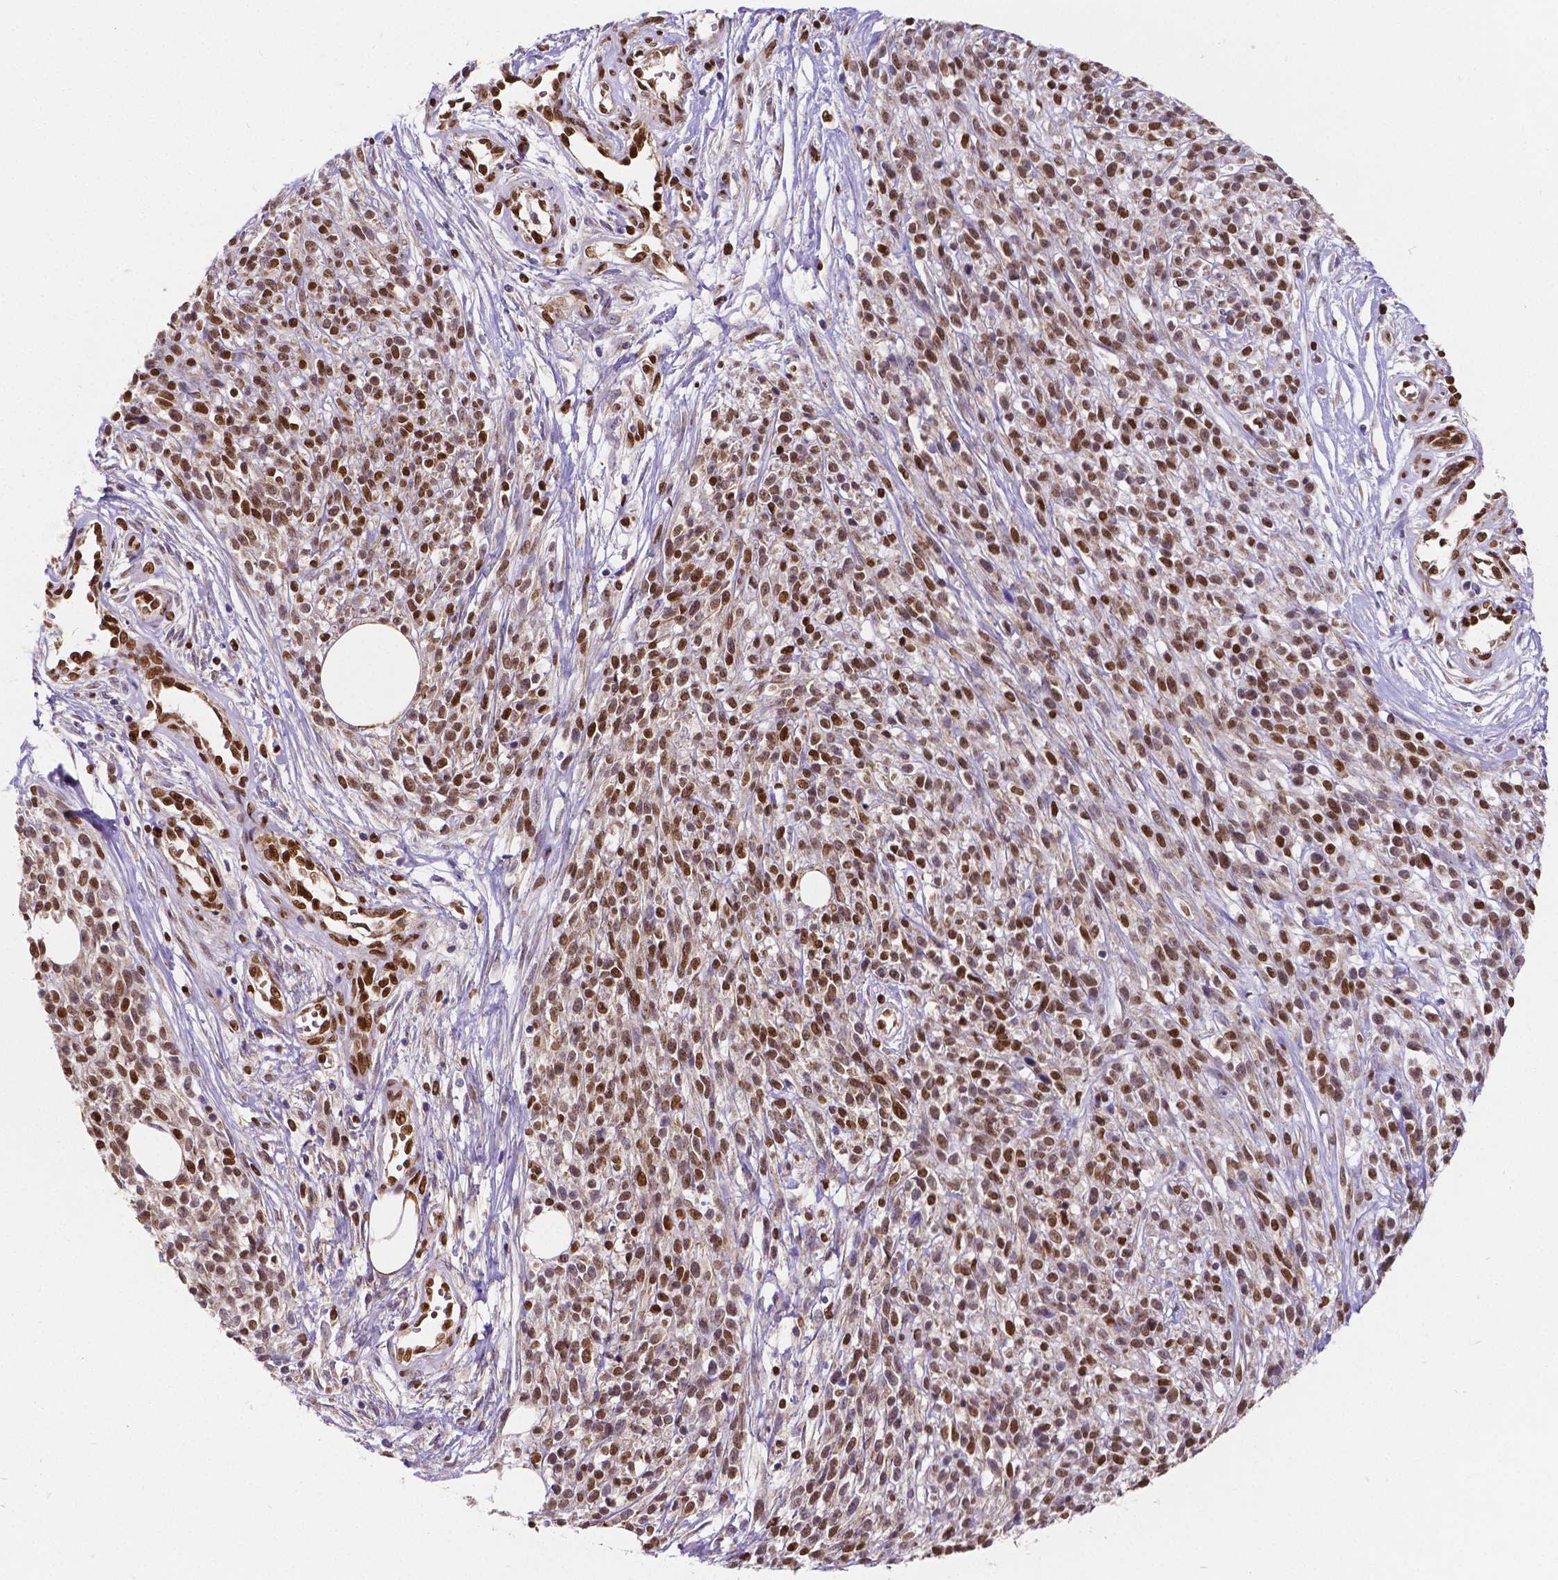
{"staining": {"intensity": "moderate", "quantity": ">75%", "location": "nuclear"}, "tissue": "melanoma", "cell_type": "Tumor cells", "image_type": "cancer", "snomed": [{"axis": "morphology", "description": "Malignant melanoma, NOS"}, {"axis": "topography", "description": "Skin"}, {"axis": "topography", "description": "Skin of trunk"}], "caption": "Immunohistochemistry (IHC) photomicrograph of human malignant melanoma stained for a protein (brown), which shows medium levels of moderate nuclear expression in approximately >75% of tumor cells.", "gene": "MEF2C", "patient": {"sex": "male", "age": 74}}